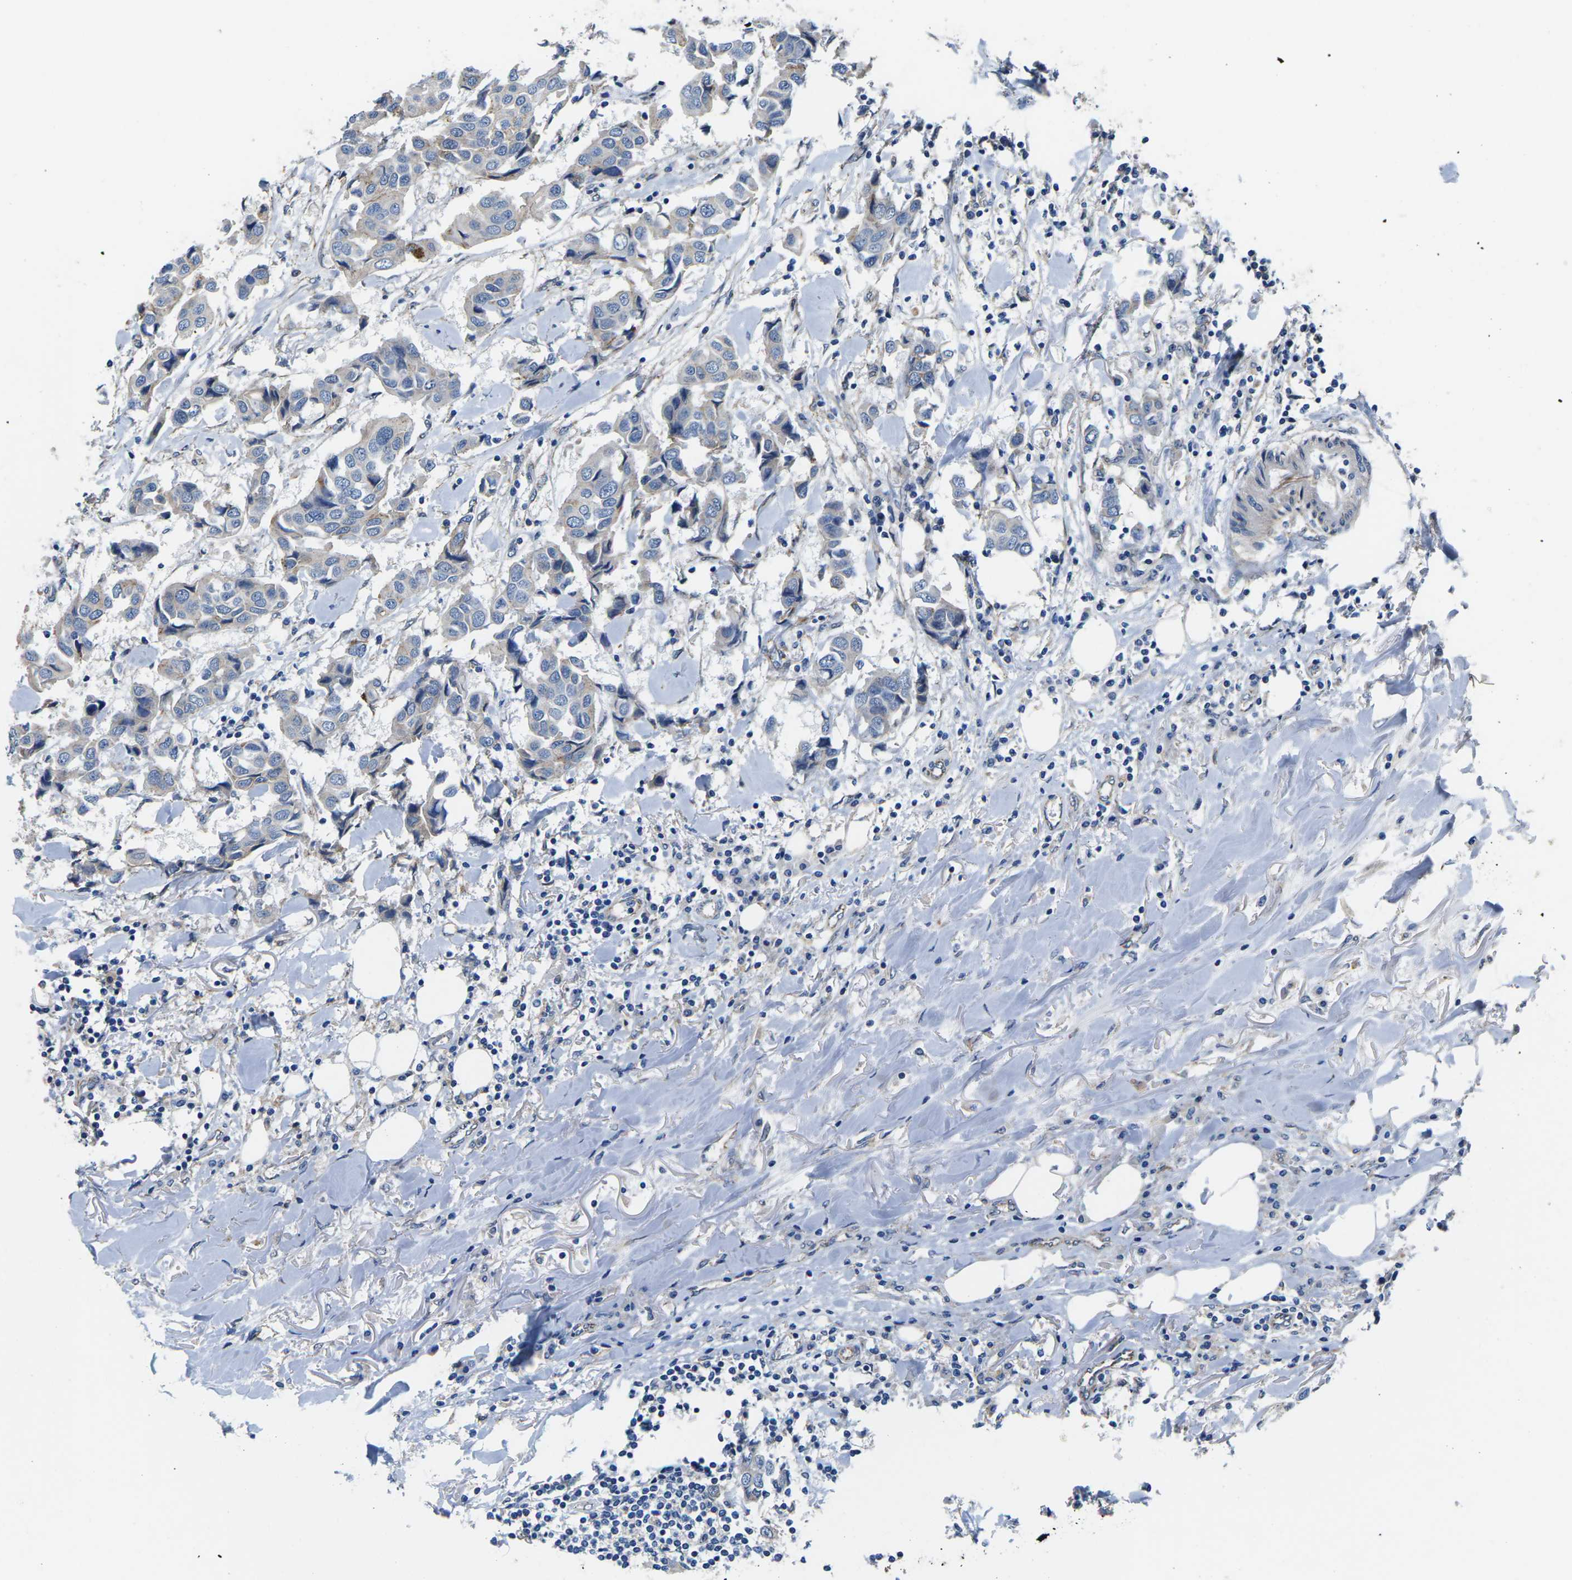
{"staining": {"intensity": "negative", "quantity": "none", "location": "none"}, "tissue": "breast cancer", "cell_type": "Tumor cells", "image_type": "cancer", "snomed": [{"axis": "morphology", "description": "Duct carcinoma"}, {"axis": "topography", "description": "Breast"}], "caption": "Tumor cells show no significant protein positivity in breast cancer.", "gene": "CTNND1", "patient": {"sex": "female", "age": 80}}